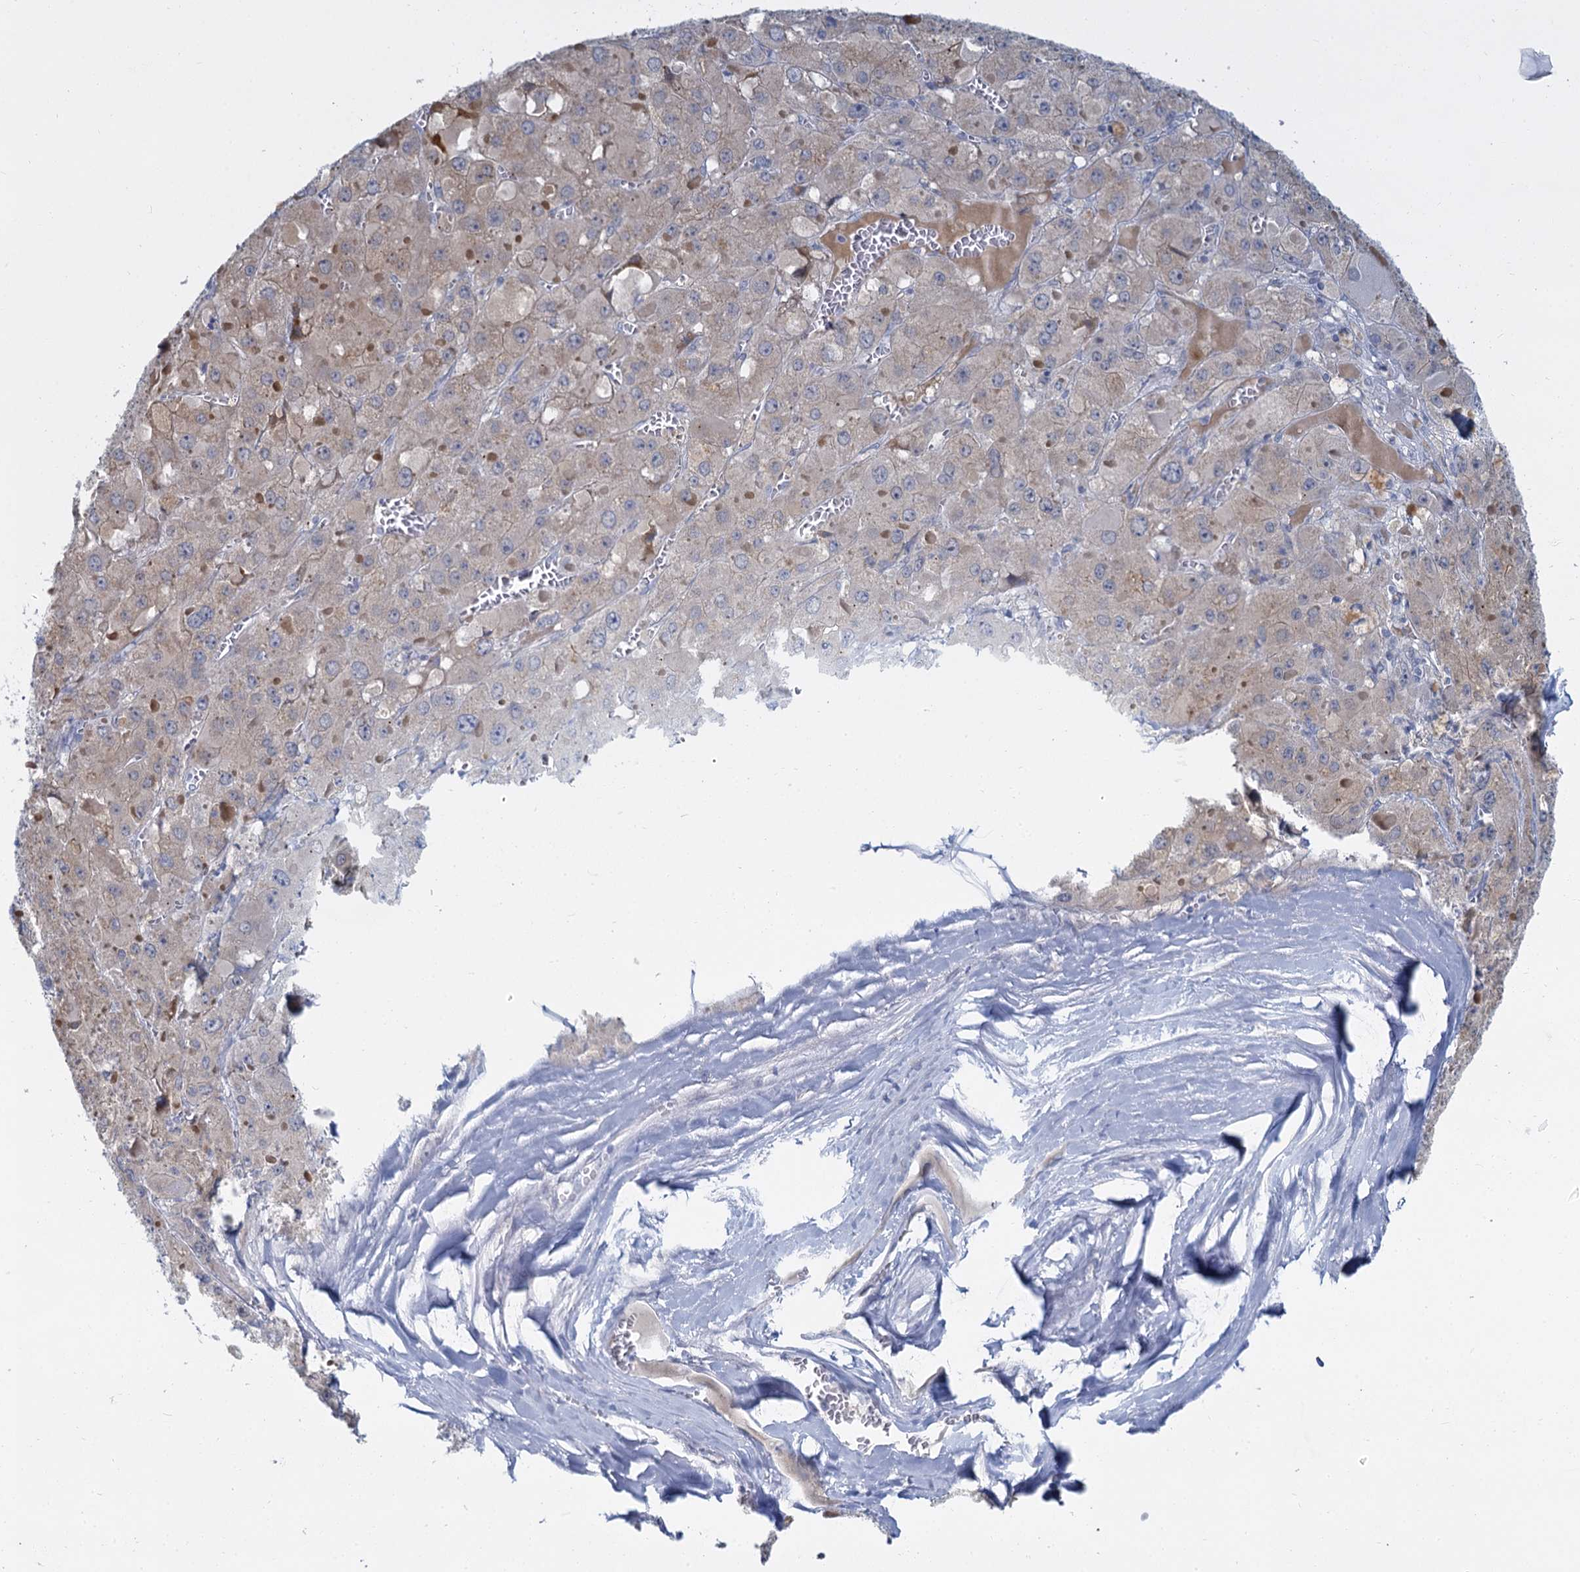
{"staining": {"intensity": "weak", "quantity": "25%-75%", "location": "cytoplasmic/membranous"}, "tissue": "liver cancer", "cell_type": "Tumor cells", "image_type": "cancer", "snomed": [{"axis": "morphology", "description": "Carcinoma, Hepatocellular, NOS"}, {"axis": "topography", "description": "Liver"}], "caption": "Approximately 25%-75% of tumor cells in hepatocellular carcinoma (liver) demonstrate weak cytoplasmic/membranous protein staining as visualized by brown immunohistochemical staining.", "gene": "ACRBP", "patient": {"sex": "female", "age": 73}}